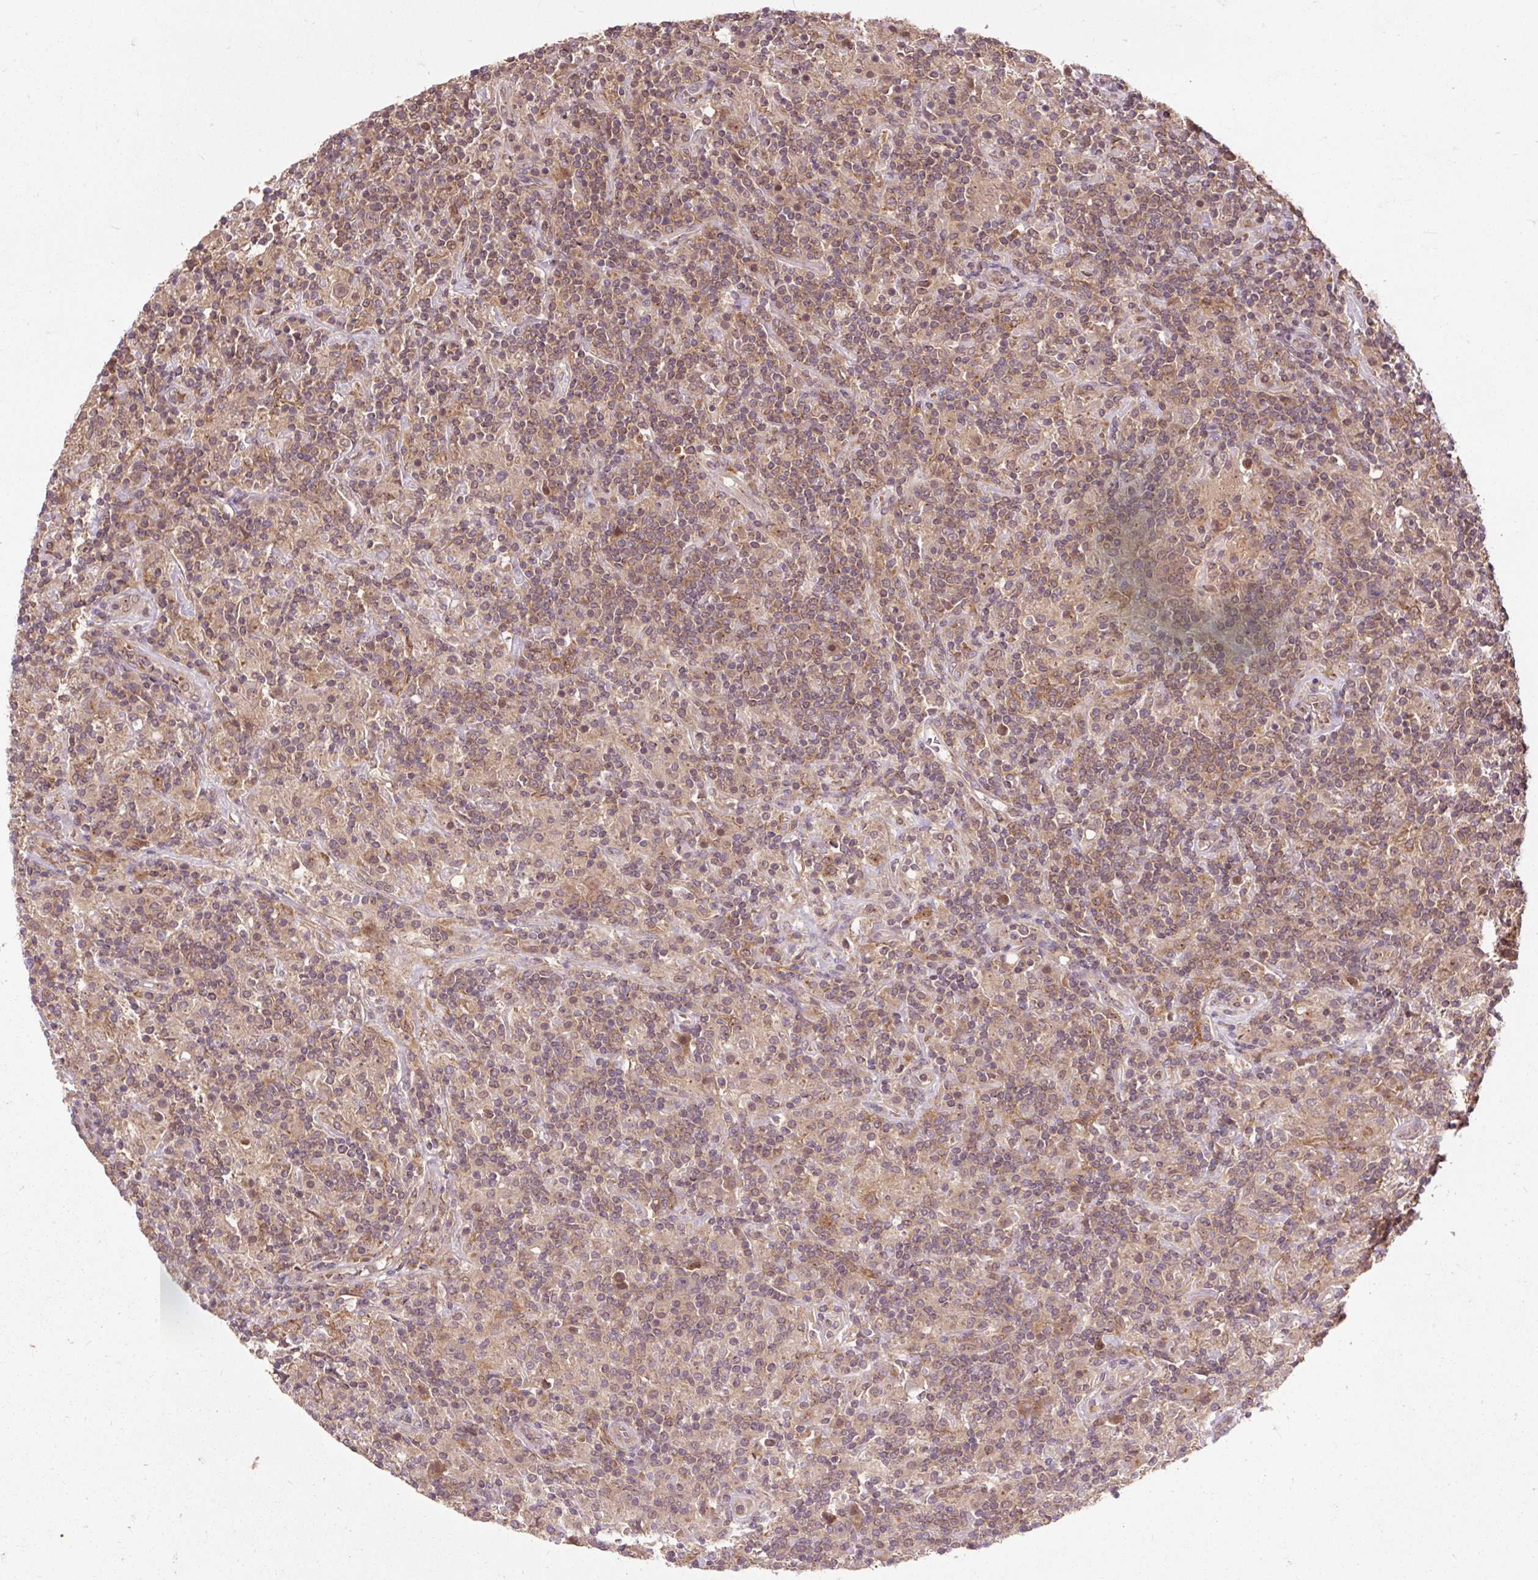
{"staining": {"intensity": "negative", "quantity": "none", "location": "none"}, "tissue": "lymphoma", "cell_type": "Tumor cells", "image_type": "cancer", "snomed": [{"axis": "morphology", "description": "Hodgkin's disease, NOS"}, {"axis": "topography", "description": "Lymph node"}], "caption": "High magnification brightfield microscopy of lymphoma stained with DAB (brown) and counterstained with hematoxylin (blue): tumor cells show no significant positivity. The staining is performed using DAB brown chromogen with nuclei counter-stained in using hematoxylin.", "gene": "MMS19", "patient": {"sex": "male", "age": 70}}